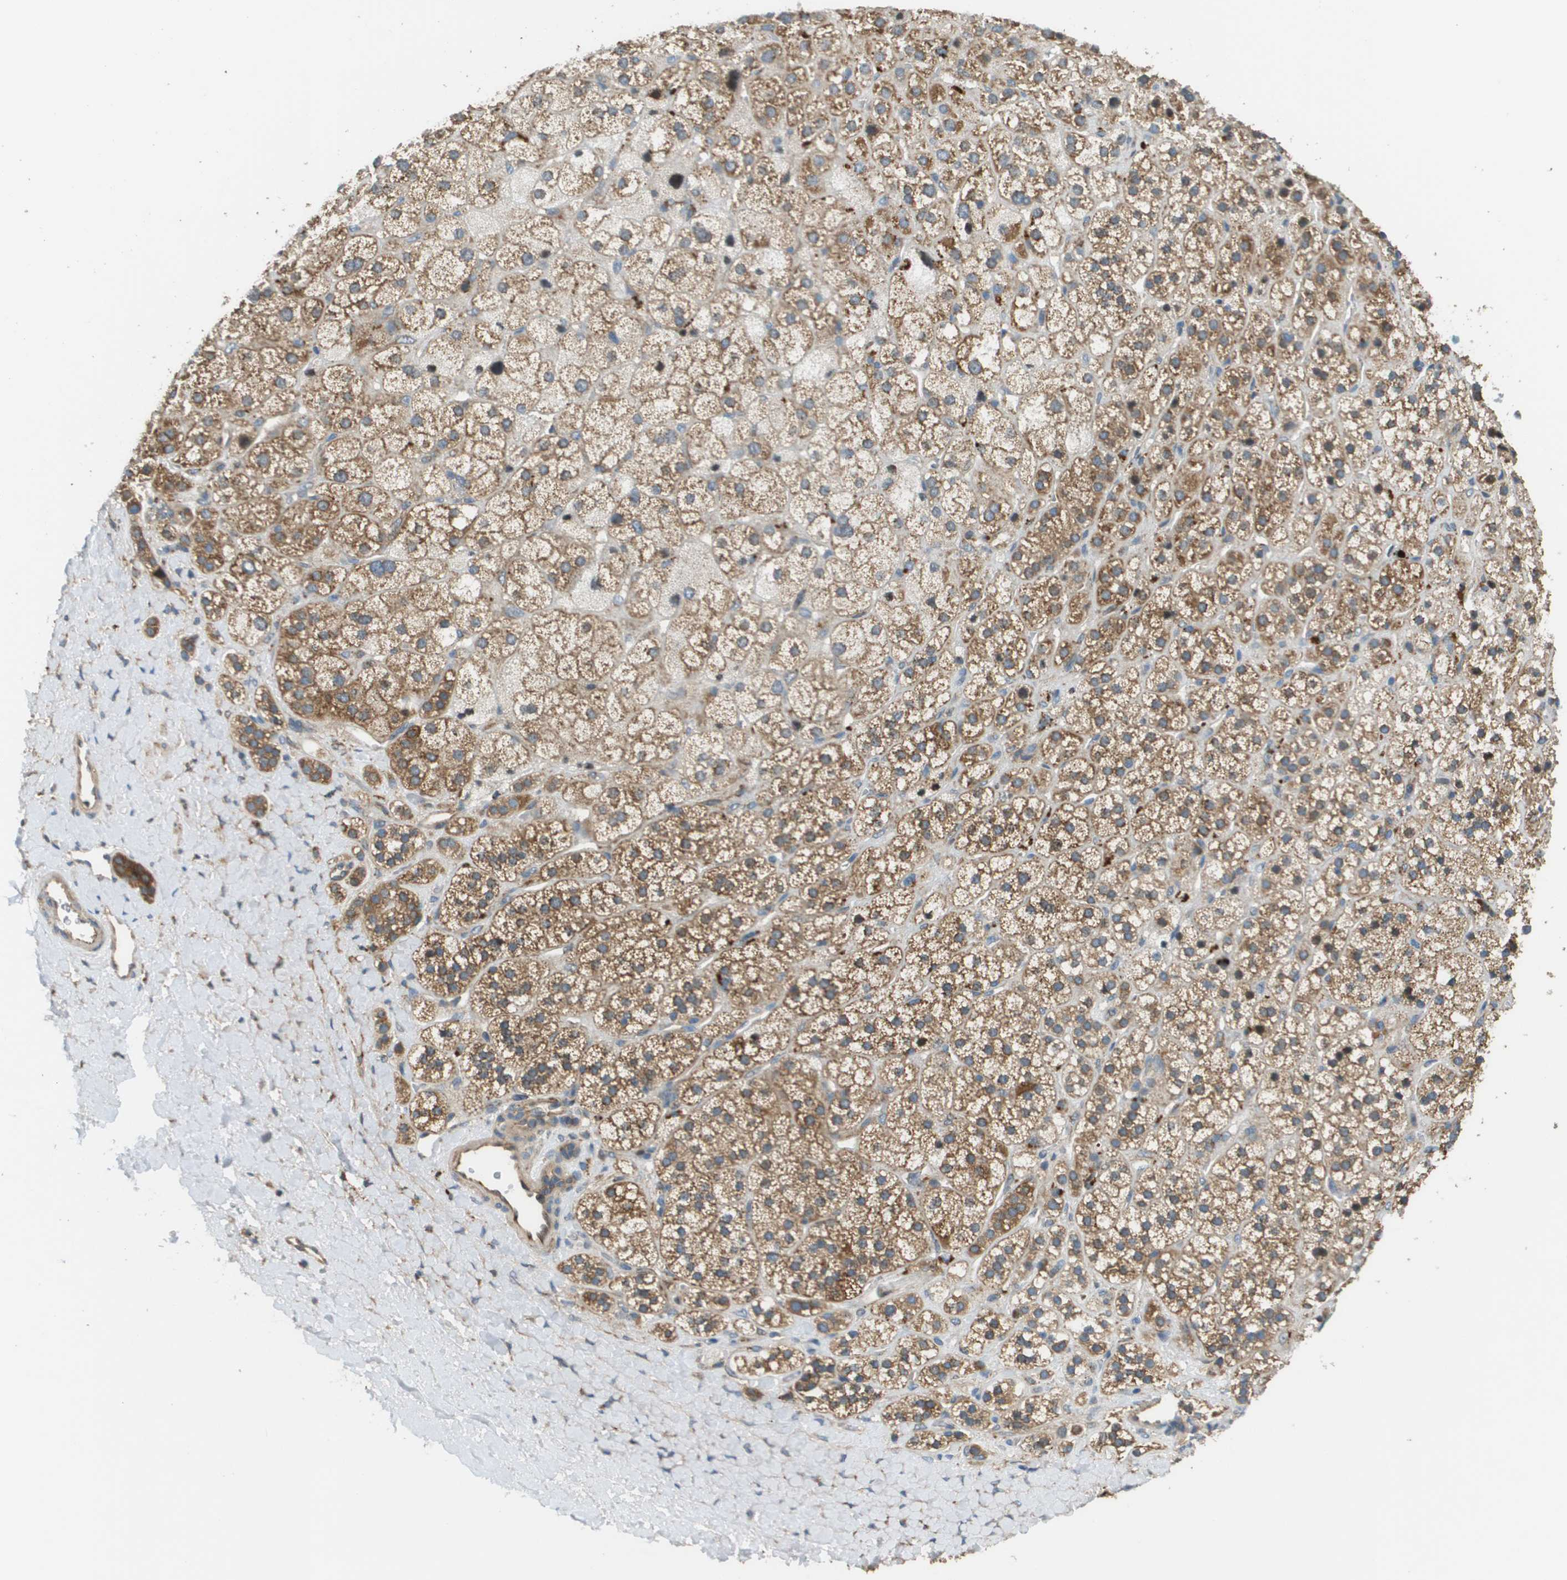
{"staining": {"intensity": "moderate", "quantity": ">75%", "location": "cytoplasmic/membranous"}, "tissue": "adrenal gland", "cell_type": "Glandular cells", "image_type": "normal", "snomed": [{"axis": "morphology", "description": "Normal tissue, NOS"}, {"axis": "topography", "description": "Adrenal gland"}], "caption": "Adrenal gland stained for a protein (brown) reveals moderate cytoplasmic/membranous positive staining in about >75% of glandular cells.", "gene": "NRK", "patient": {"sex": "male", "age": 56}}